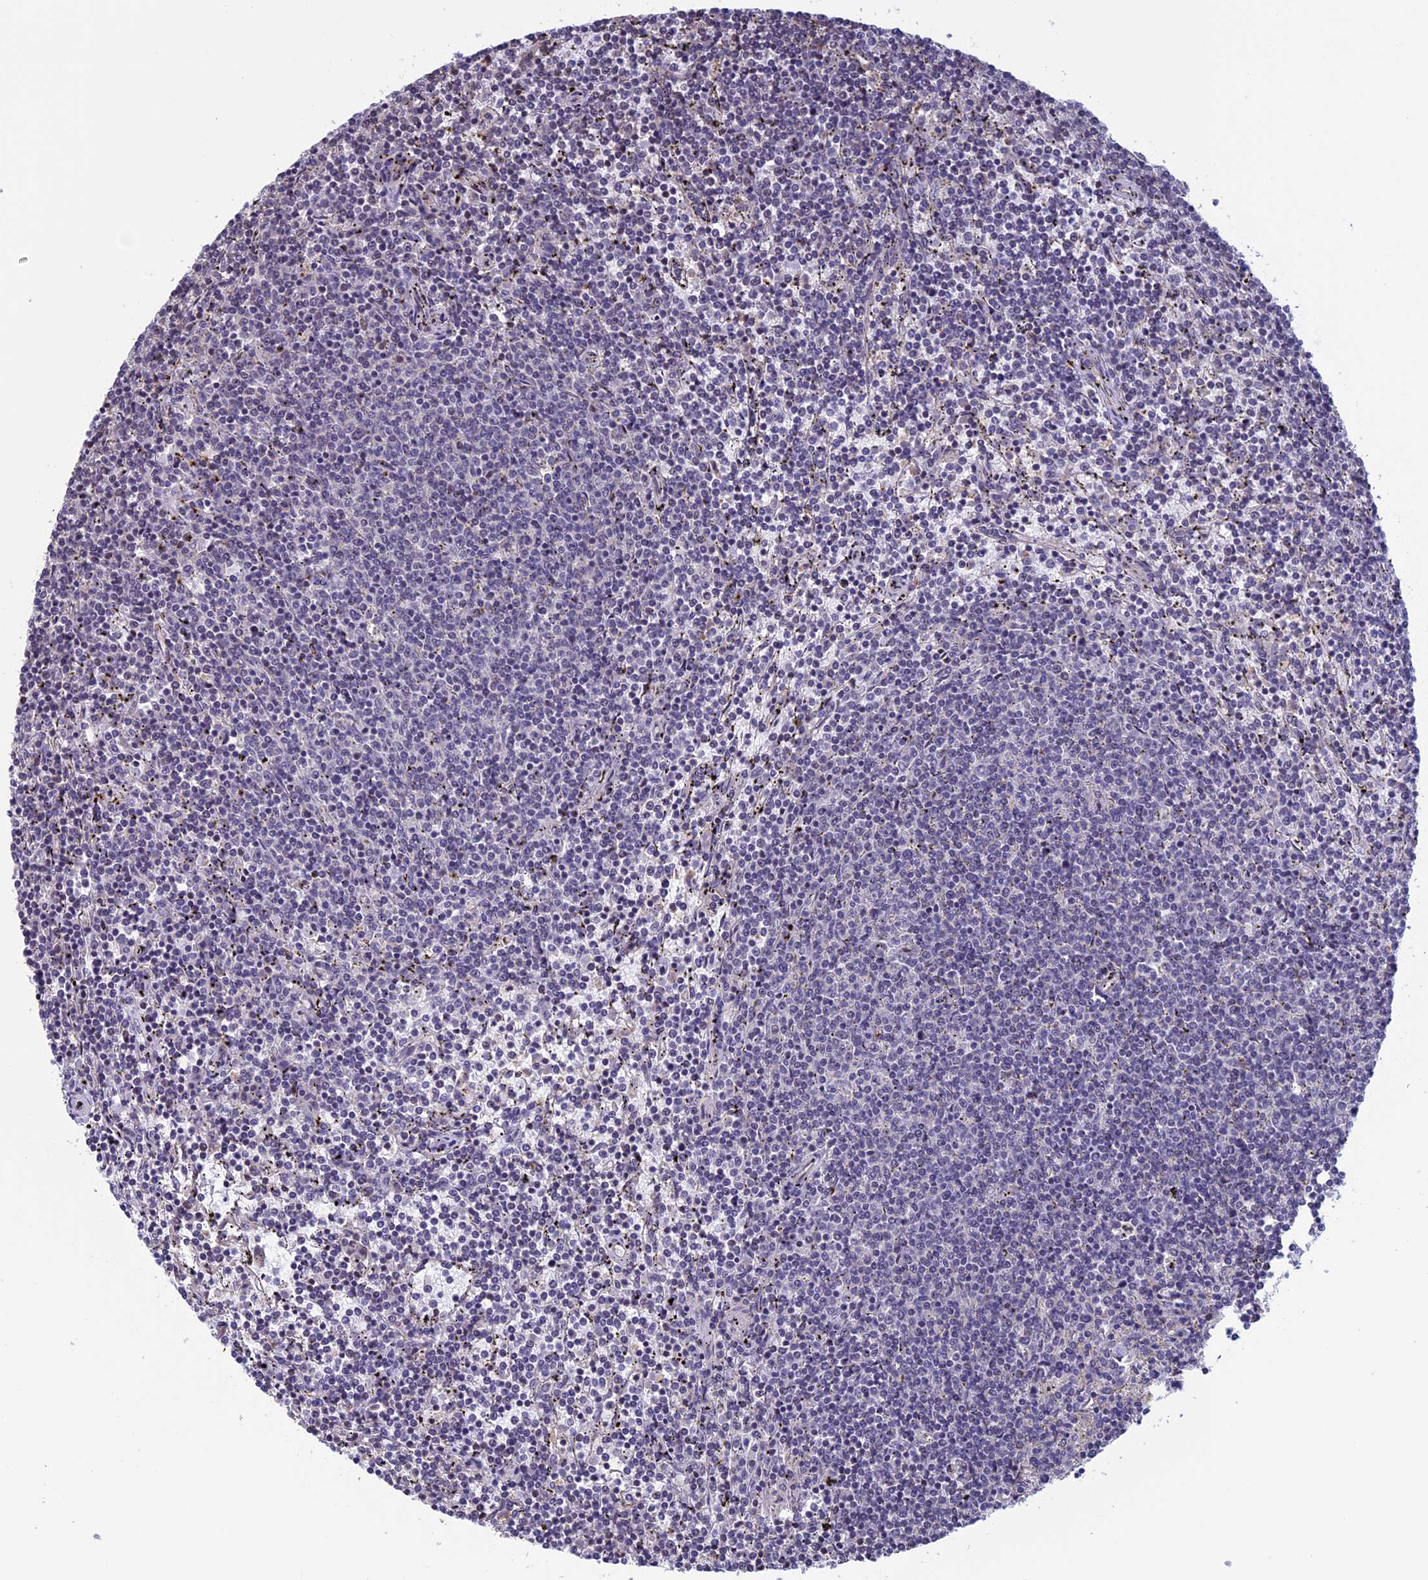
{"staining": {"intensity": "negative", "quantity": "none", "location": "none"}, "tissue": "lymphoma", "cell_type": "Tumor cells", "image_type": "cancer", "snomed": [{"axis": "morphology", "description": "Malignant lymphoma, non-Hodgkin's type, Low grade"}, {"axis": "topography", "description": "Spleen"}], "caption": "Immunohistochemical staining of human lymphoma shows no significant staining in tumor cells.", "gene": "SLC1A6", "patient": {"sex": "female", "age": 50}}